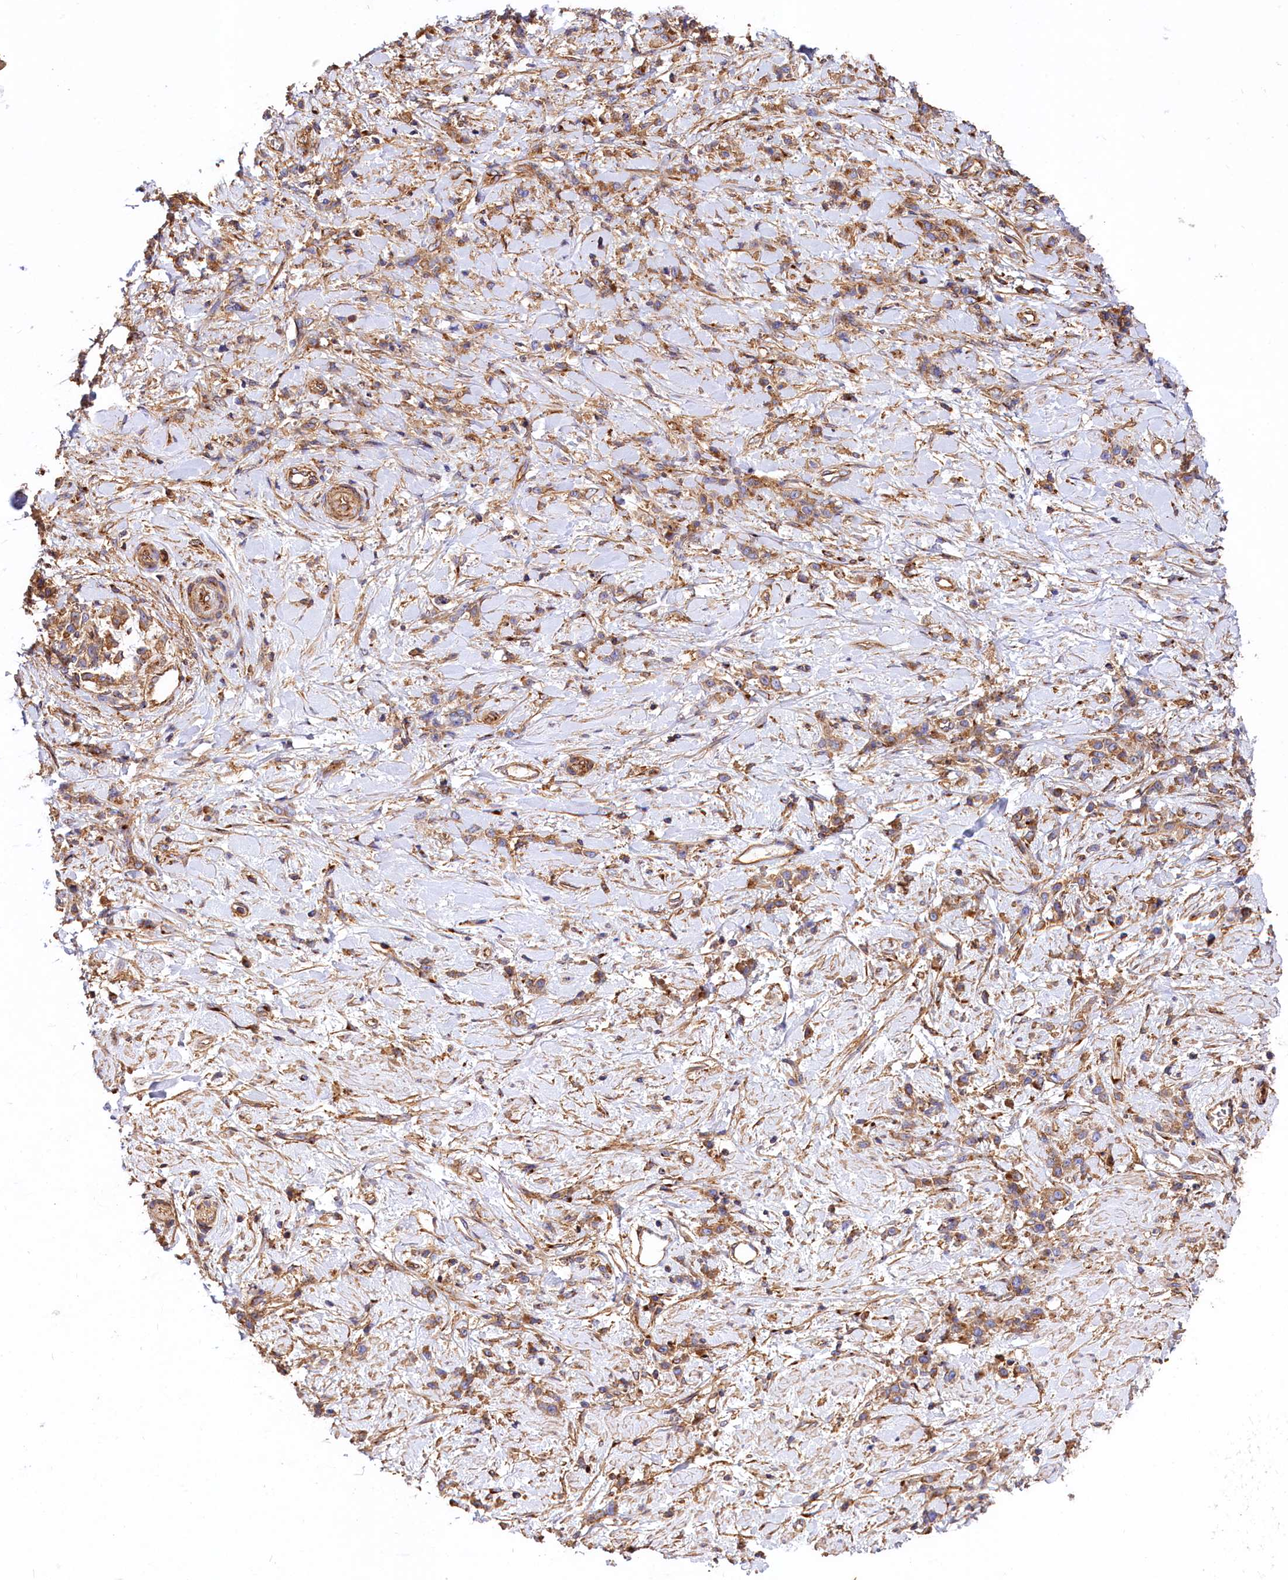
{"staining": {"intensity": "moderate", "quantity": ">75%", "location": "cytoplasmic/membranous"}, "tissue": "stomach cancer", "cell_type": "Tumor cells", "image_type": "cancer", "snomed": [{"axis": "morphology", "description": "Adenocarcinoma, NOS"}, {"axis": "topography", "description": "Stomach"}], "caption": "Human stomach cancer (adenocarcinoma) stained with a protein marker shows moderate staining in tumor cells.", "gene": "ANO6", "patient": {"sex": "female", "age": 60}}